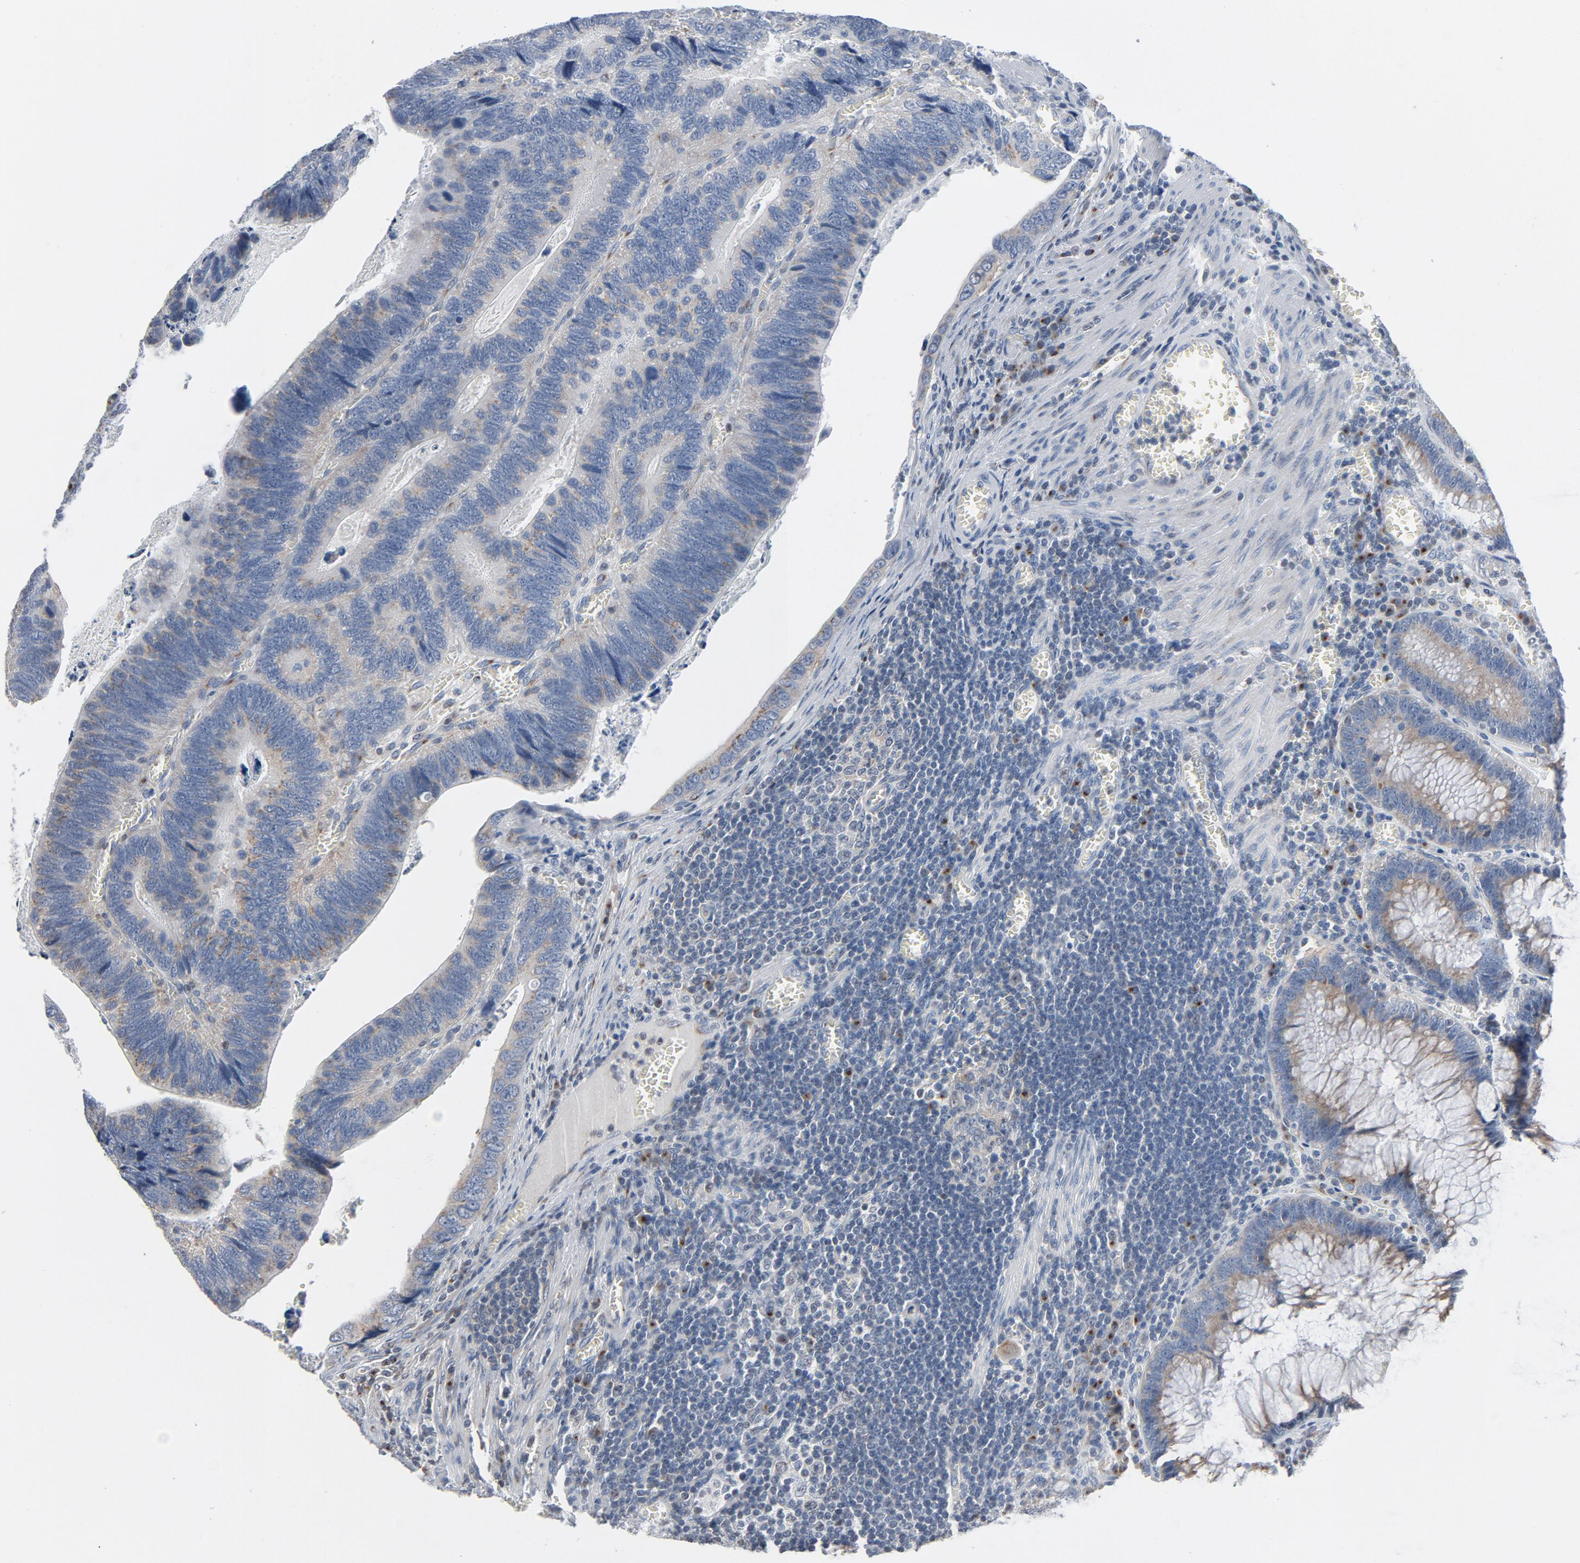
{"staining": {"intensity": "moderate", "quantity": "25%-75%", "location": "cytoplasmic/membranous"}, "tissue": "colorectal cancer", "cell_type": "Tumor cells", "image_type": "cancer", "snomed": [{"axis": "morphology", "description": "Adenocarcinoma, NOS"}, {"axis": "topography", "description": "Colon"}], "caption": "Protein expression analysis of adenocarcinoma (colorectal) demonstrates moderate cytoplasmic/membranous staining in about 25%-75% of tumor cells.", "gene": "YIPF6", "patient": {"sex": "male", "age": 72}}